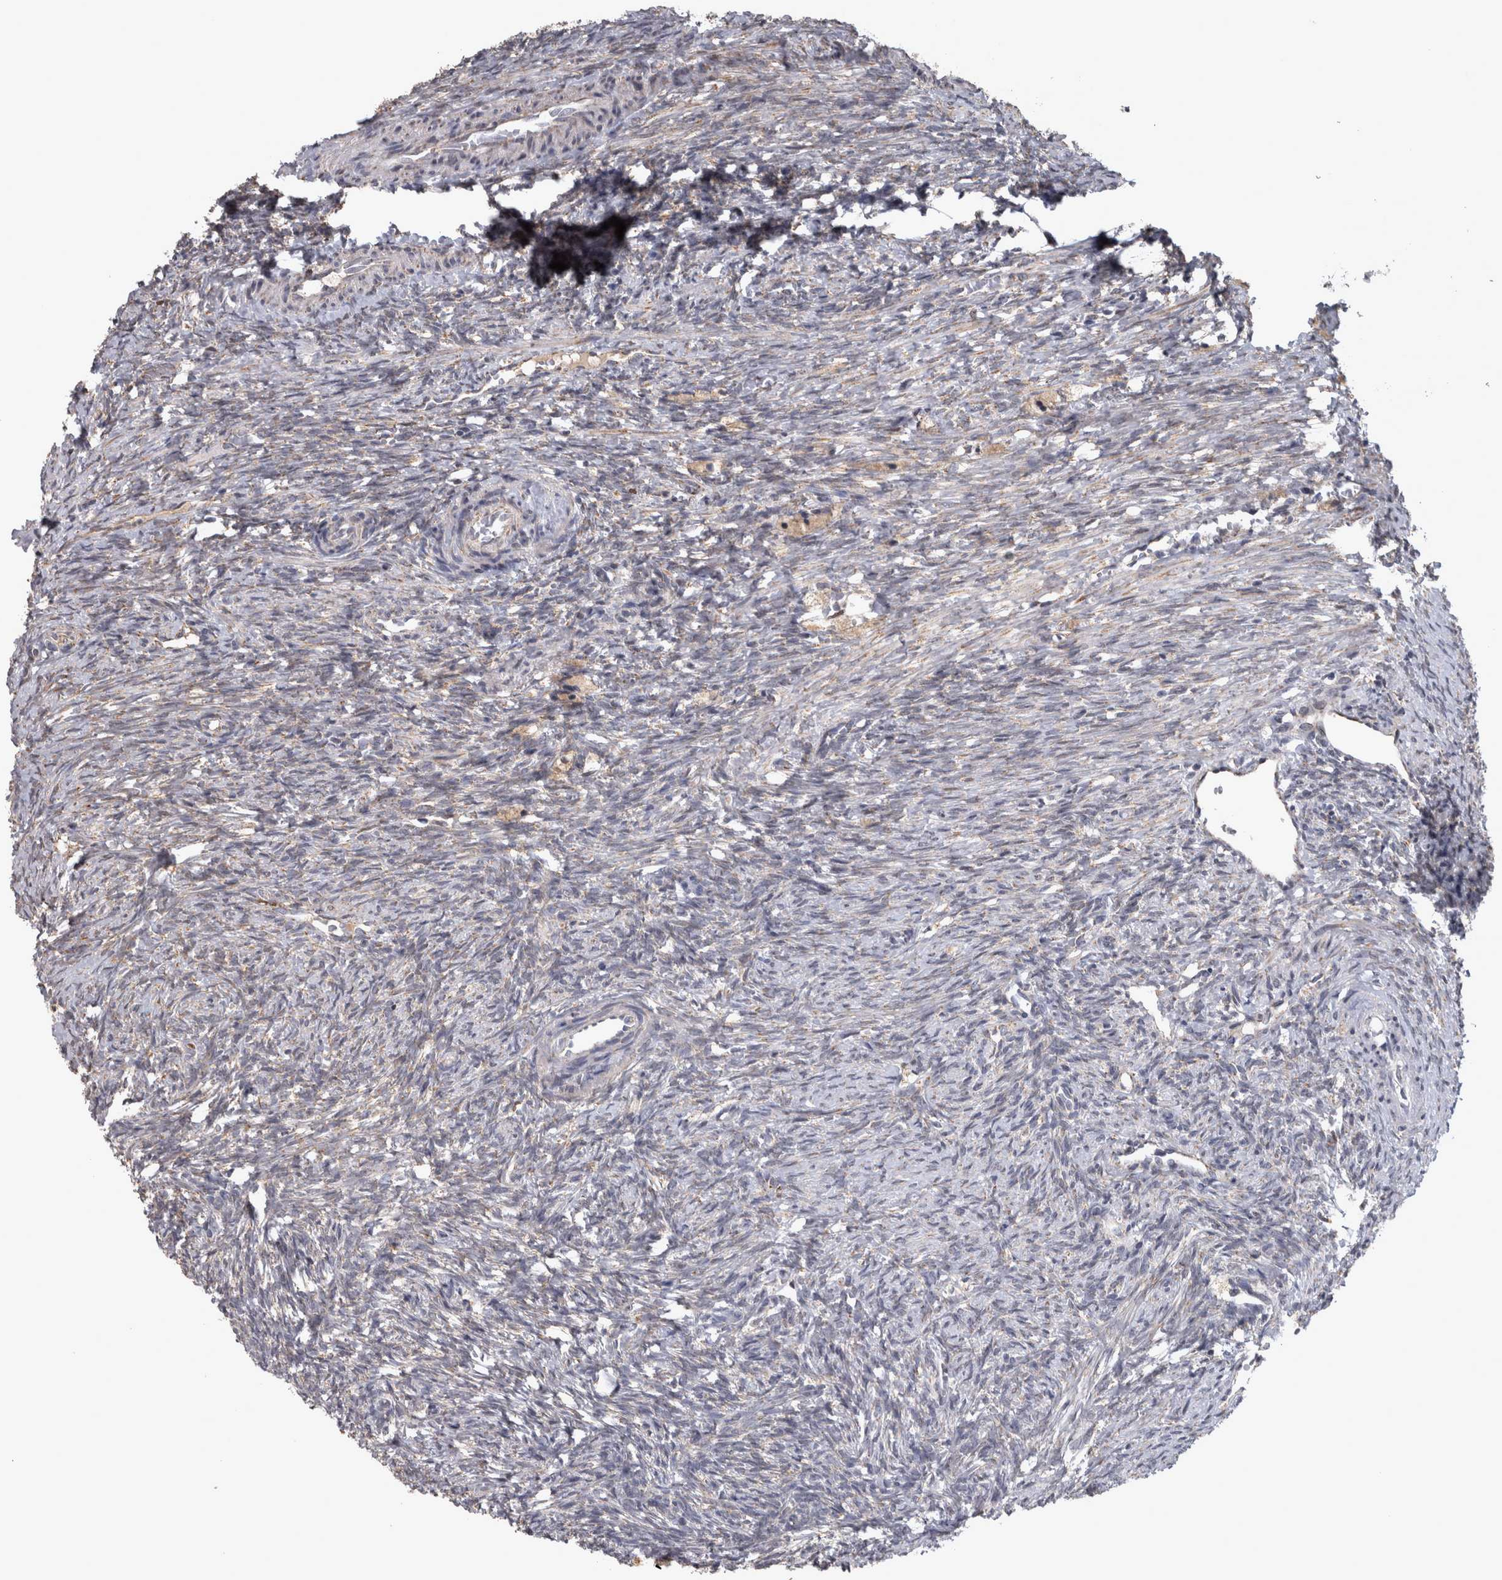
{"staining": {"intensity": "negative", "quantity": "none", "location": "none"}, "tissue": "ovary", "cell_type": "Ovarian stroma cells", "image_type": "normal", "snomed": [{"axis": "morphology", "description": "Normal tissue, NOS"}, {"axis": "topography", "description": "Ovary"}], "caption": "This is an immunohistochemistry image of benign ovary. There is no staining in ovarian stroma cells.", "gene": "DBT", "patient": {"sex": "female", "age": 41}}